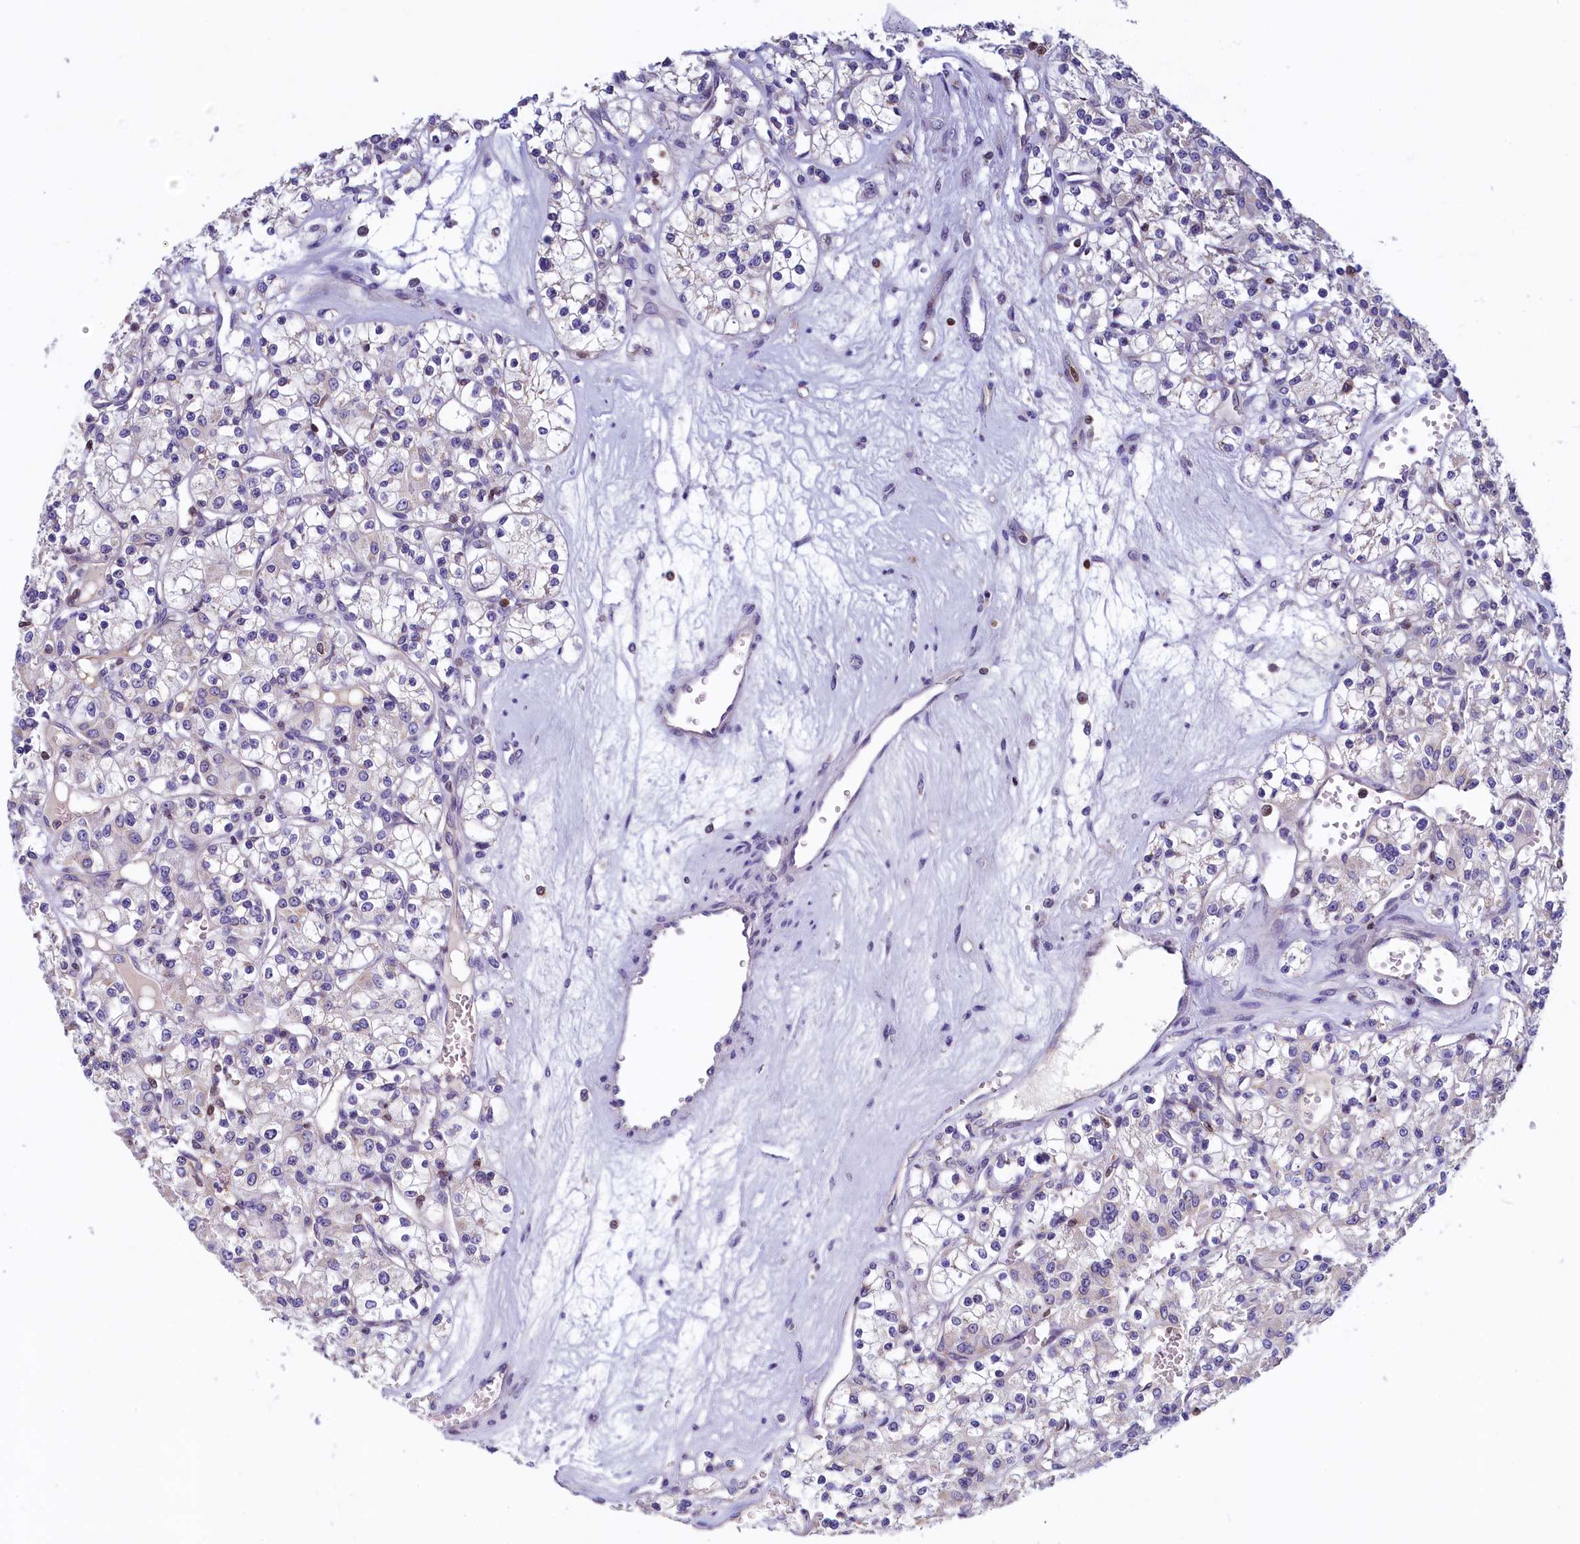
{"staining": {"intensity": "negative", "quantity": "none", "location": "none"}, "tissue": "renal cancer", "cell_type": "Tumor cells", "image_type": "cancer", "snomed": [{"axis": "morphology", "description": "Adenocarcinoma, NOS"}, {"axis": "topography", "description": "Kidney"}], "caption": "Immunohistochemistry (IHC) of human renal cancer reveals no staining in tumor cells.", "gene": "TRAF3IP3", "patient": {"sex": "female", "age": 59}}